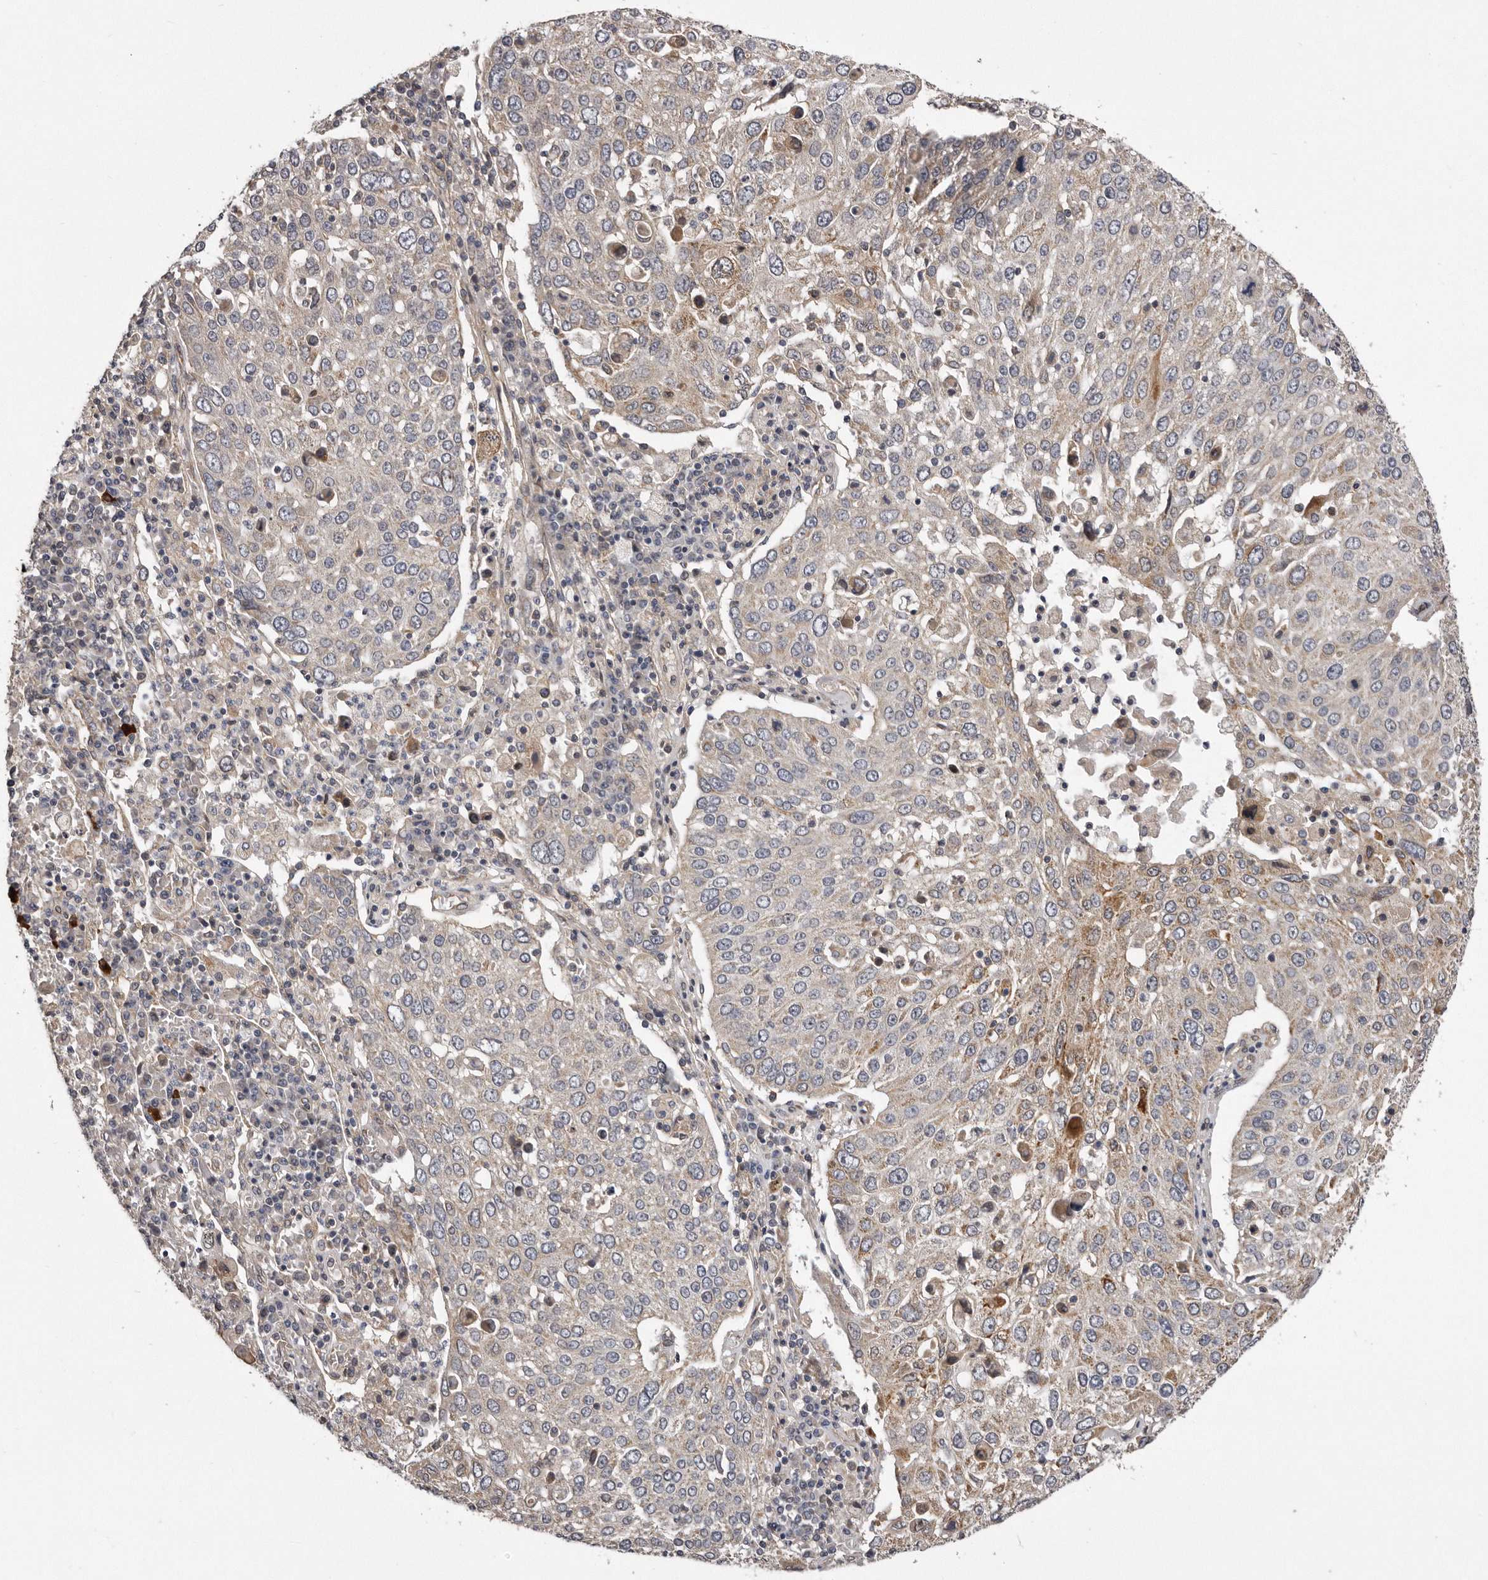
{"staining": {"intensity": "weak", "quantity": "<25%", "location": "cytoplasmic/membranous"}, "tissue": "lung cancer", "cell_type": "Tumor cells", "image_type": "cancer", "snomed": [{"axis": "morphology", "description": "Squamous cell carcinoma, NOS"}, {"axis": "topography", "description": "Lung"}], "caption": "IHC of human lung cancer (squamous cell carcinoma) demonstrates no staining in tumor cells.", "gene": "ARMCX1", "patient": {"sex": "male", "age": 65}}